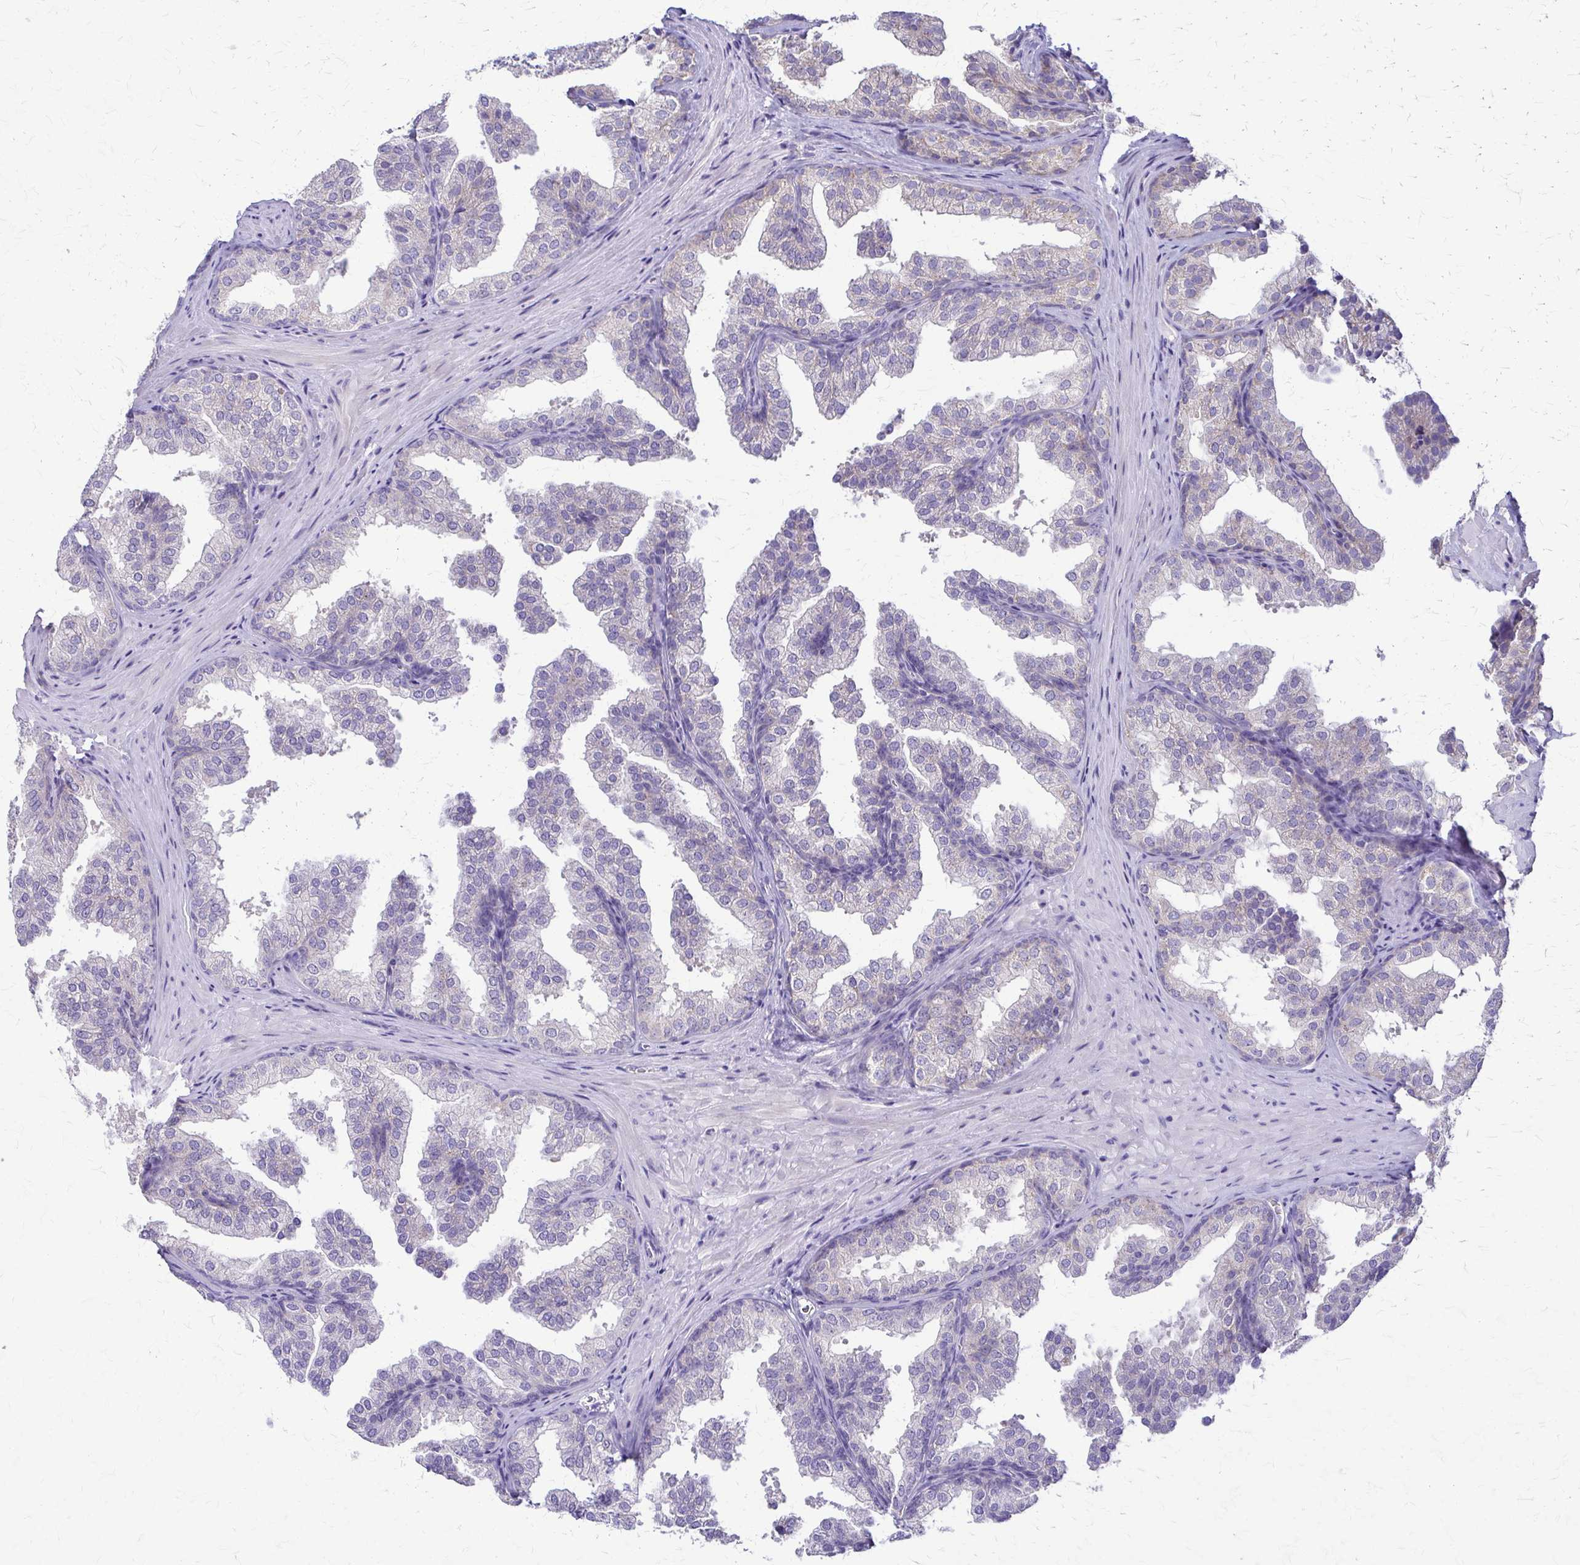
{"staining": {"intensity": "negative", "quantity": "none", "location": "none"}, "tissue": "prostate", "cell_type": "Glandular cells", "image_type": "normal", "snomed": [{"axis": "morphology", "description": "Normal tissue, NOS"}, {"axis": "topography", "description": "Prostate"}], "caption": "Immunohistochemistry histopathology image of benign human prostate stained for a protein (brown), which exhibits no positivity in glandular cells.", "gene": "SAMD13", "patient": {"sex": "male", "age": 37}}